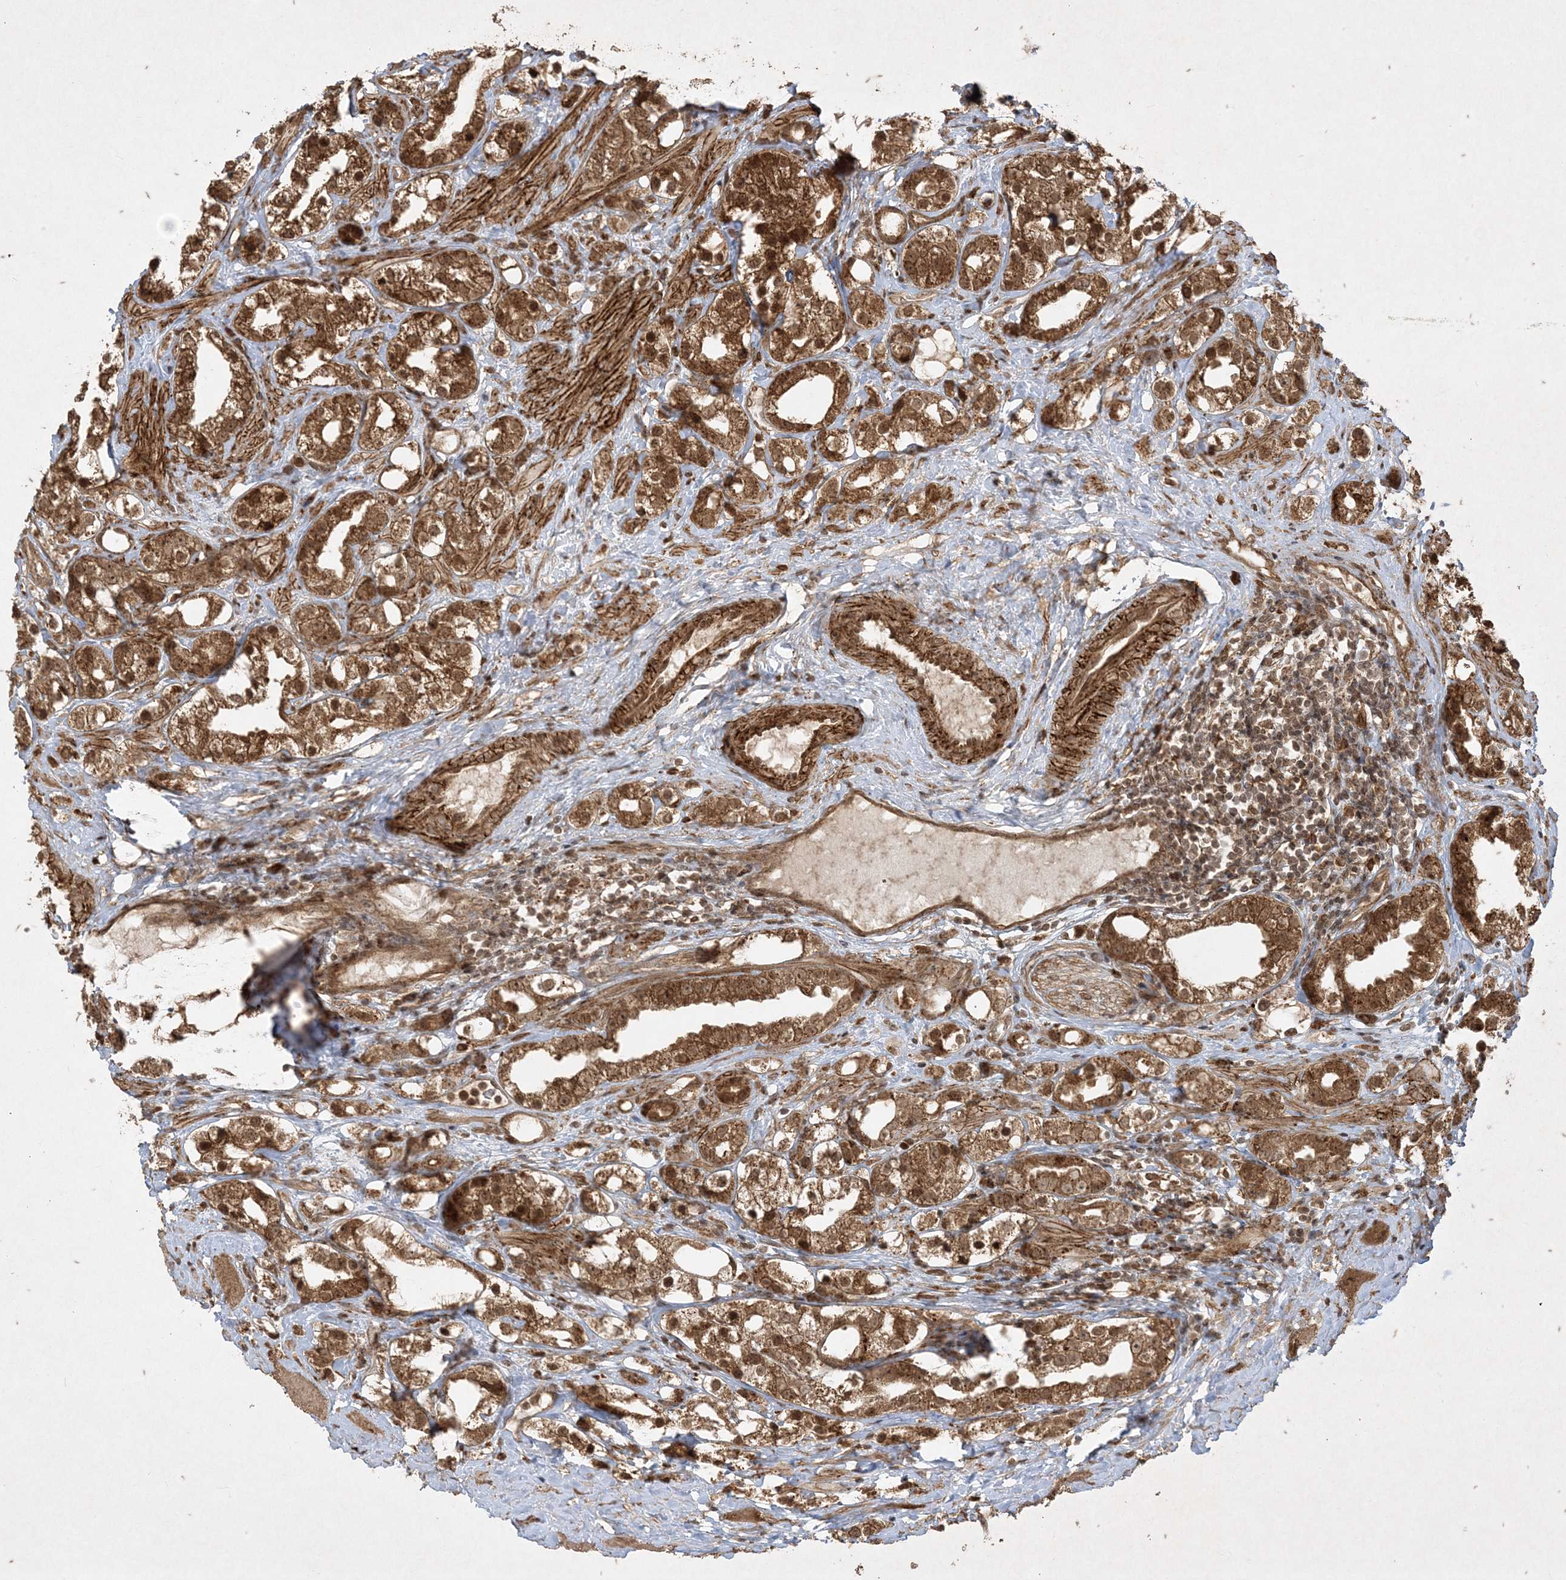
{"staining": {"intensity": "moderate", "quantity": ">75%", "location": "cytoplasmic/membranous,nuclear"}, "tissue": "prostate cancer", "cell_type": "Tumor cells", "image_type": "cancer", "snomed": [{"axis": "morphology", "description": "Adenocarcinoma, NOS"}, {"axis": "topography", "description": "Prostate"}], "caption": "A high-resolution histopathology image shows immunohistochemistry (IHC) staining of adenocarcinoma (prostate), which demonstrates moderate cytoplasmic/membranous and nuclear staining in about >75% of tumor cells.", "gene": "RRAS", "patient": {"sex": "male", "age": 79}}